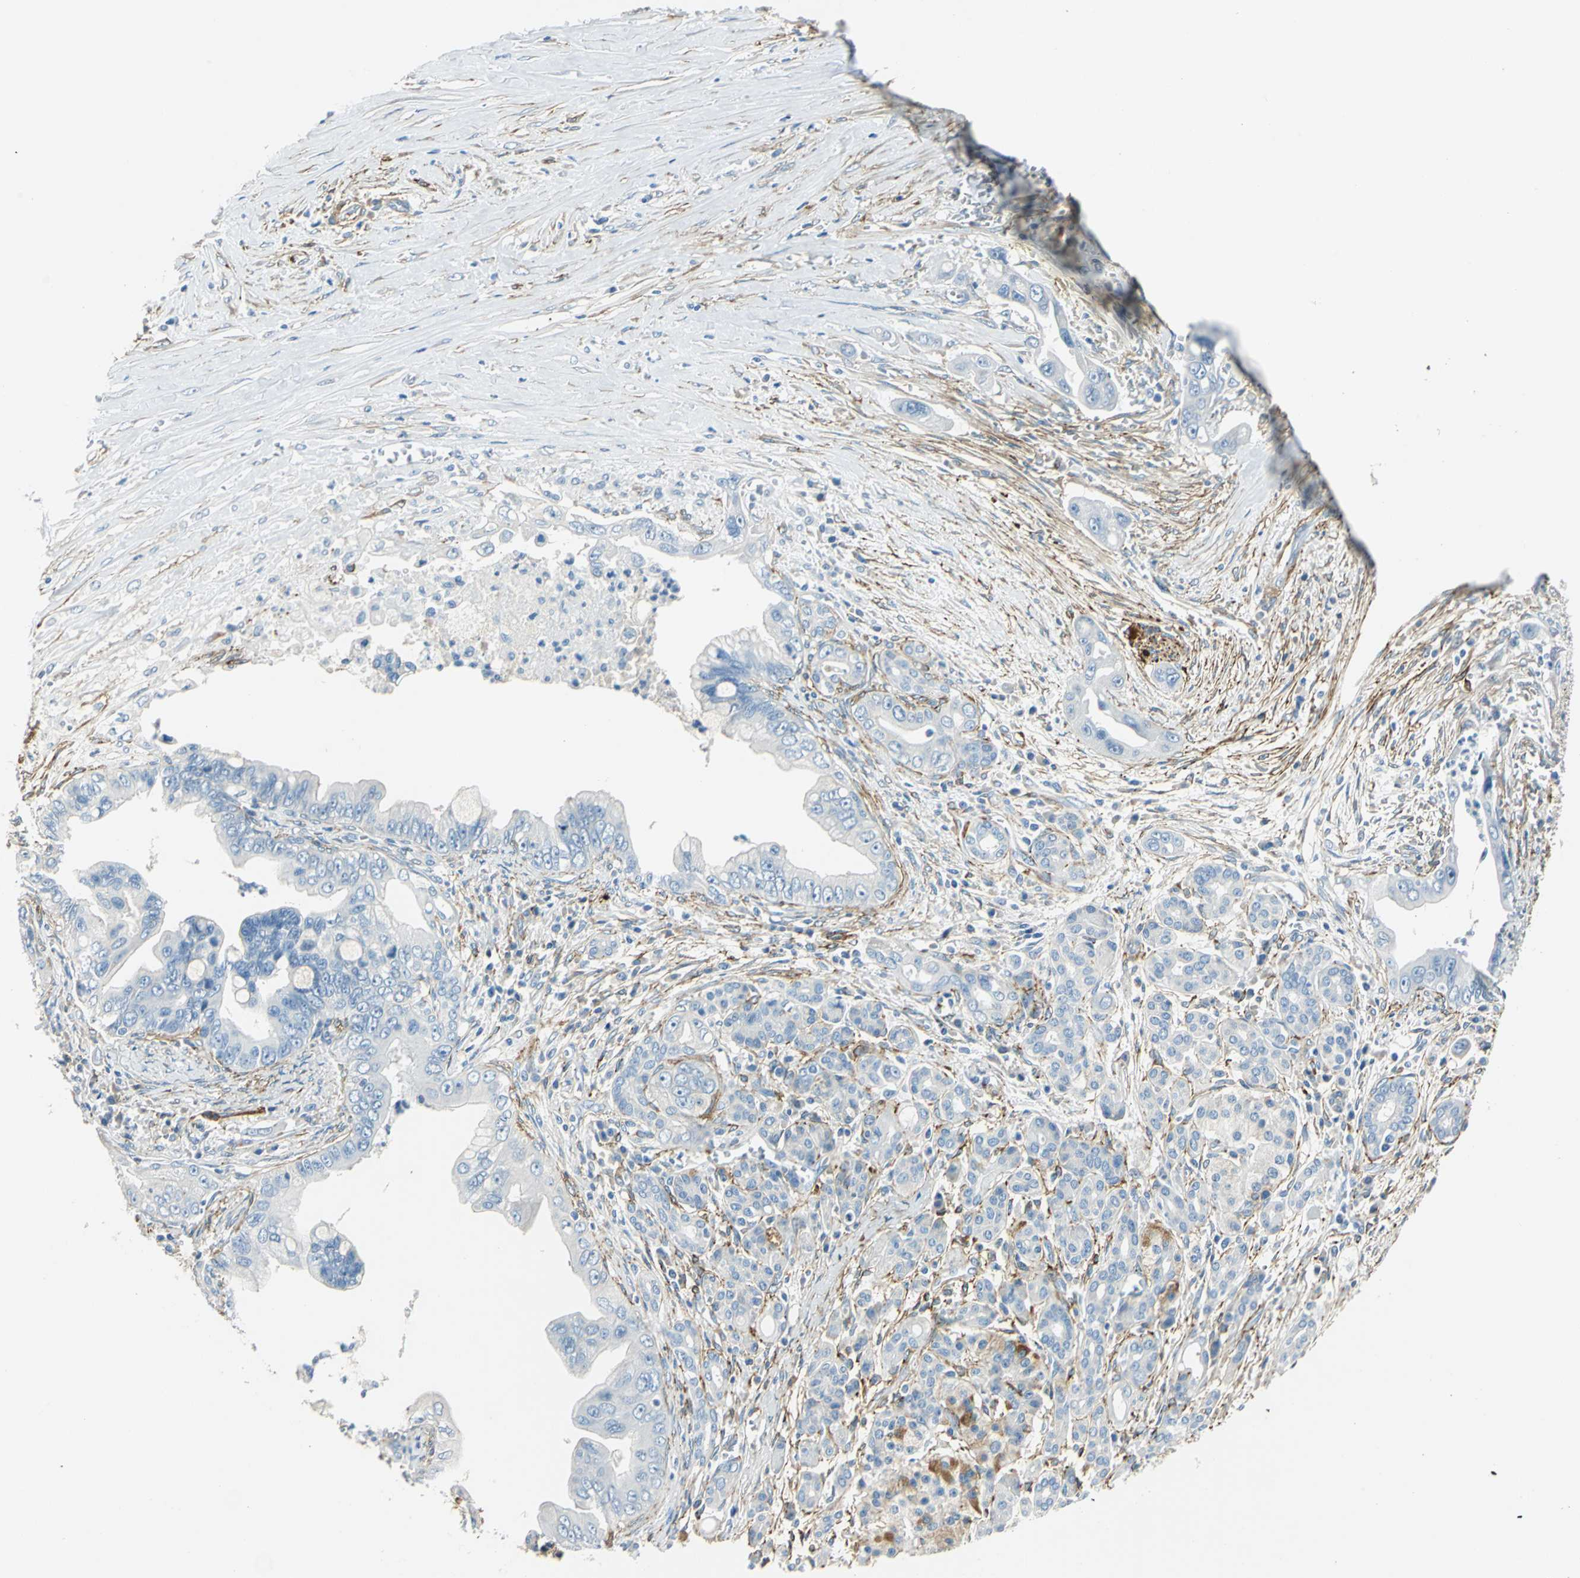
{"staining": {"intensity": "negative", "quantity": "none", "location": "none"}, "tissue": "pancreatic cancer", "cell_type": "Tumor cells", "image_type": "cancer", "snomed": [{"axis": "morphology", "description": "Adenocarcinoma, NOS"}, {"axis": "topography", "description": "Pancreas"}], "caption": "Pancreatic cancer was stained to show a protein in brown. There is no significant expression in tumor cells. Nuclei are stained in blue.", "gene": "AKAP12", "patient": {"sex": "male", "age": 59}}